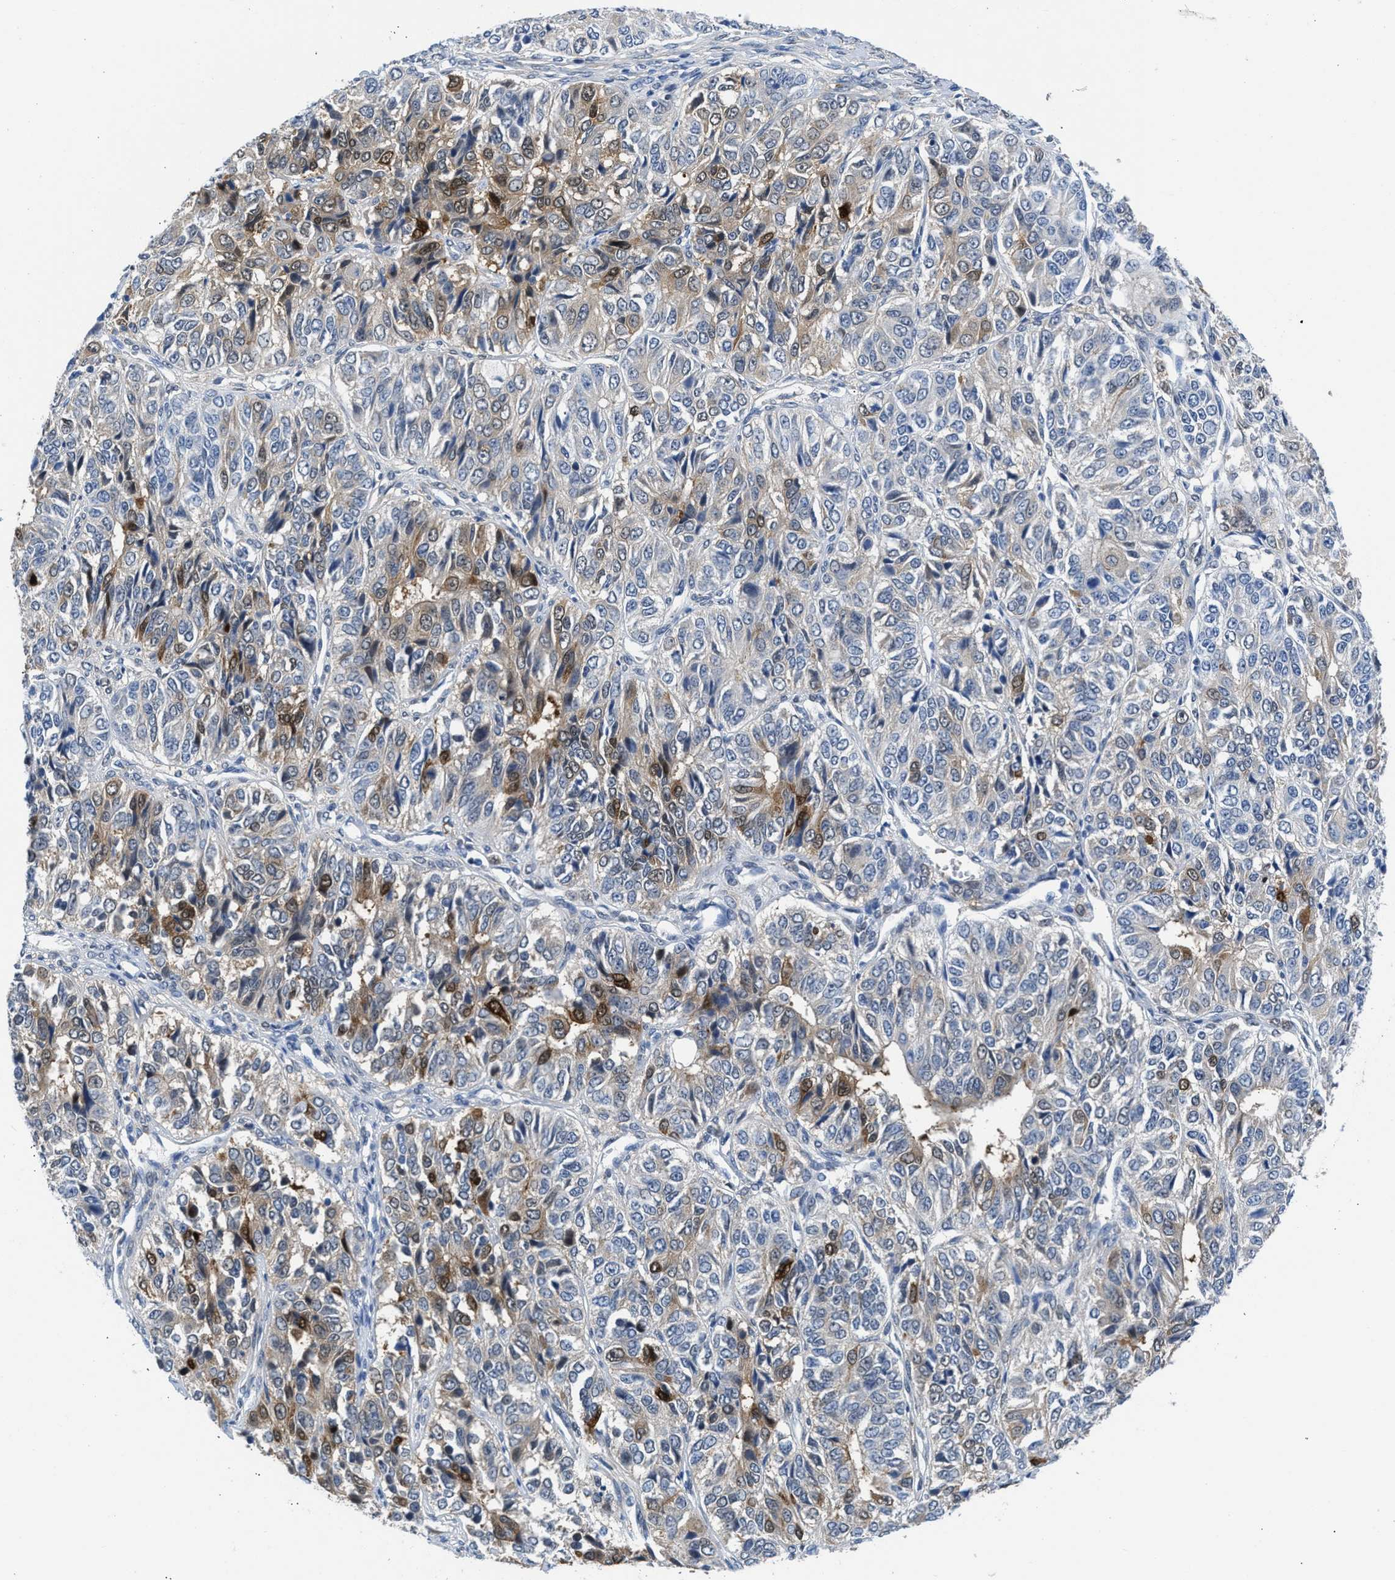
{"staining": {"intensity": "moderate", "quantity": "<25%", "location": "cytoplasmic/membranous,nuclear"}, "tissue": "ovarian cancer", "cell_type": "Tumor cells", "image_type": "cancer", "snomed": [{"axis": "morphology", "description": "Carcinoma, endometroid"}, {"axis": "topography", "description": "Ovary"}], "caption": "Immunohistochemistry photomicrograph of endometroid carcinoma (ovarian) stained for a protein (brown), which displays low levels of moderate cytoplasmic/membranous and nuclear expression in about <25% of tumor cells.", "gene": "CBR1", "patient": {"sex": "female", "age": 51}}